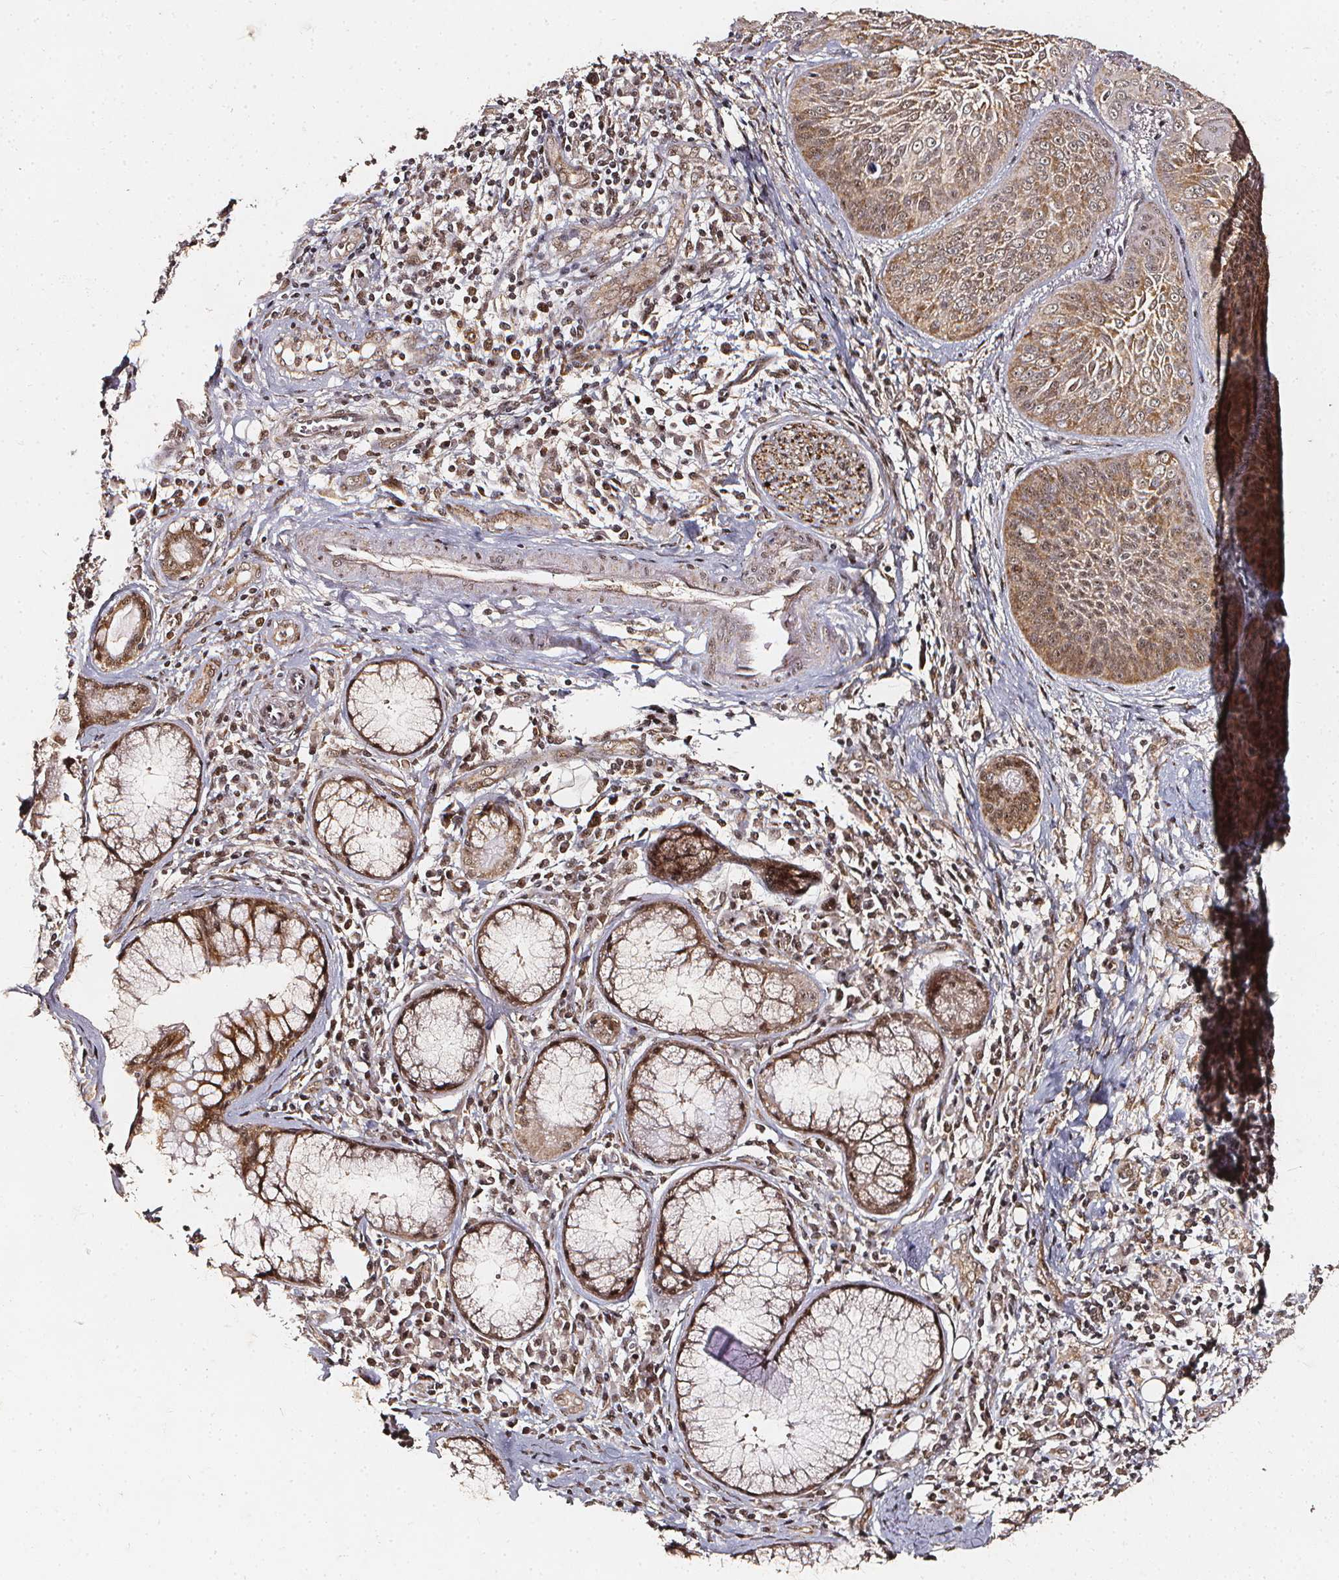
{"staining": {"intensity": "weak", "quantity": ">75%", "location": "cytoplasmic/membranous,nuclear"}, "tissue": "lung cancer", "cell_type": "Tumor cells", "image_type": "cancer", "snomed": [{"axis": "morphology", "description": "Squamous cell carcinoma, NOS"}, {"axis": "topography", "description": "Lung"}], "caption": "Weak cytoplasmic/membranous and nuclear positivity for a protein is appreciated in approximately >75% of tumor cells of lung cancer (squamous cell carcinoma) using IHC.", "gene": "SMN1", "patient": {"sex": "male", "age": 74}}